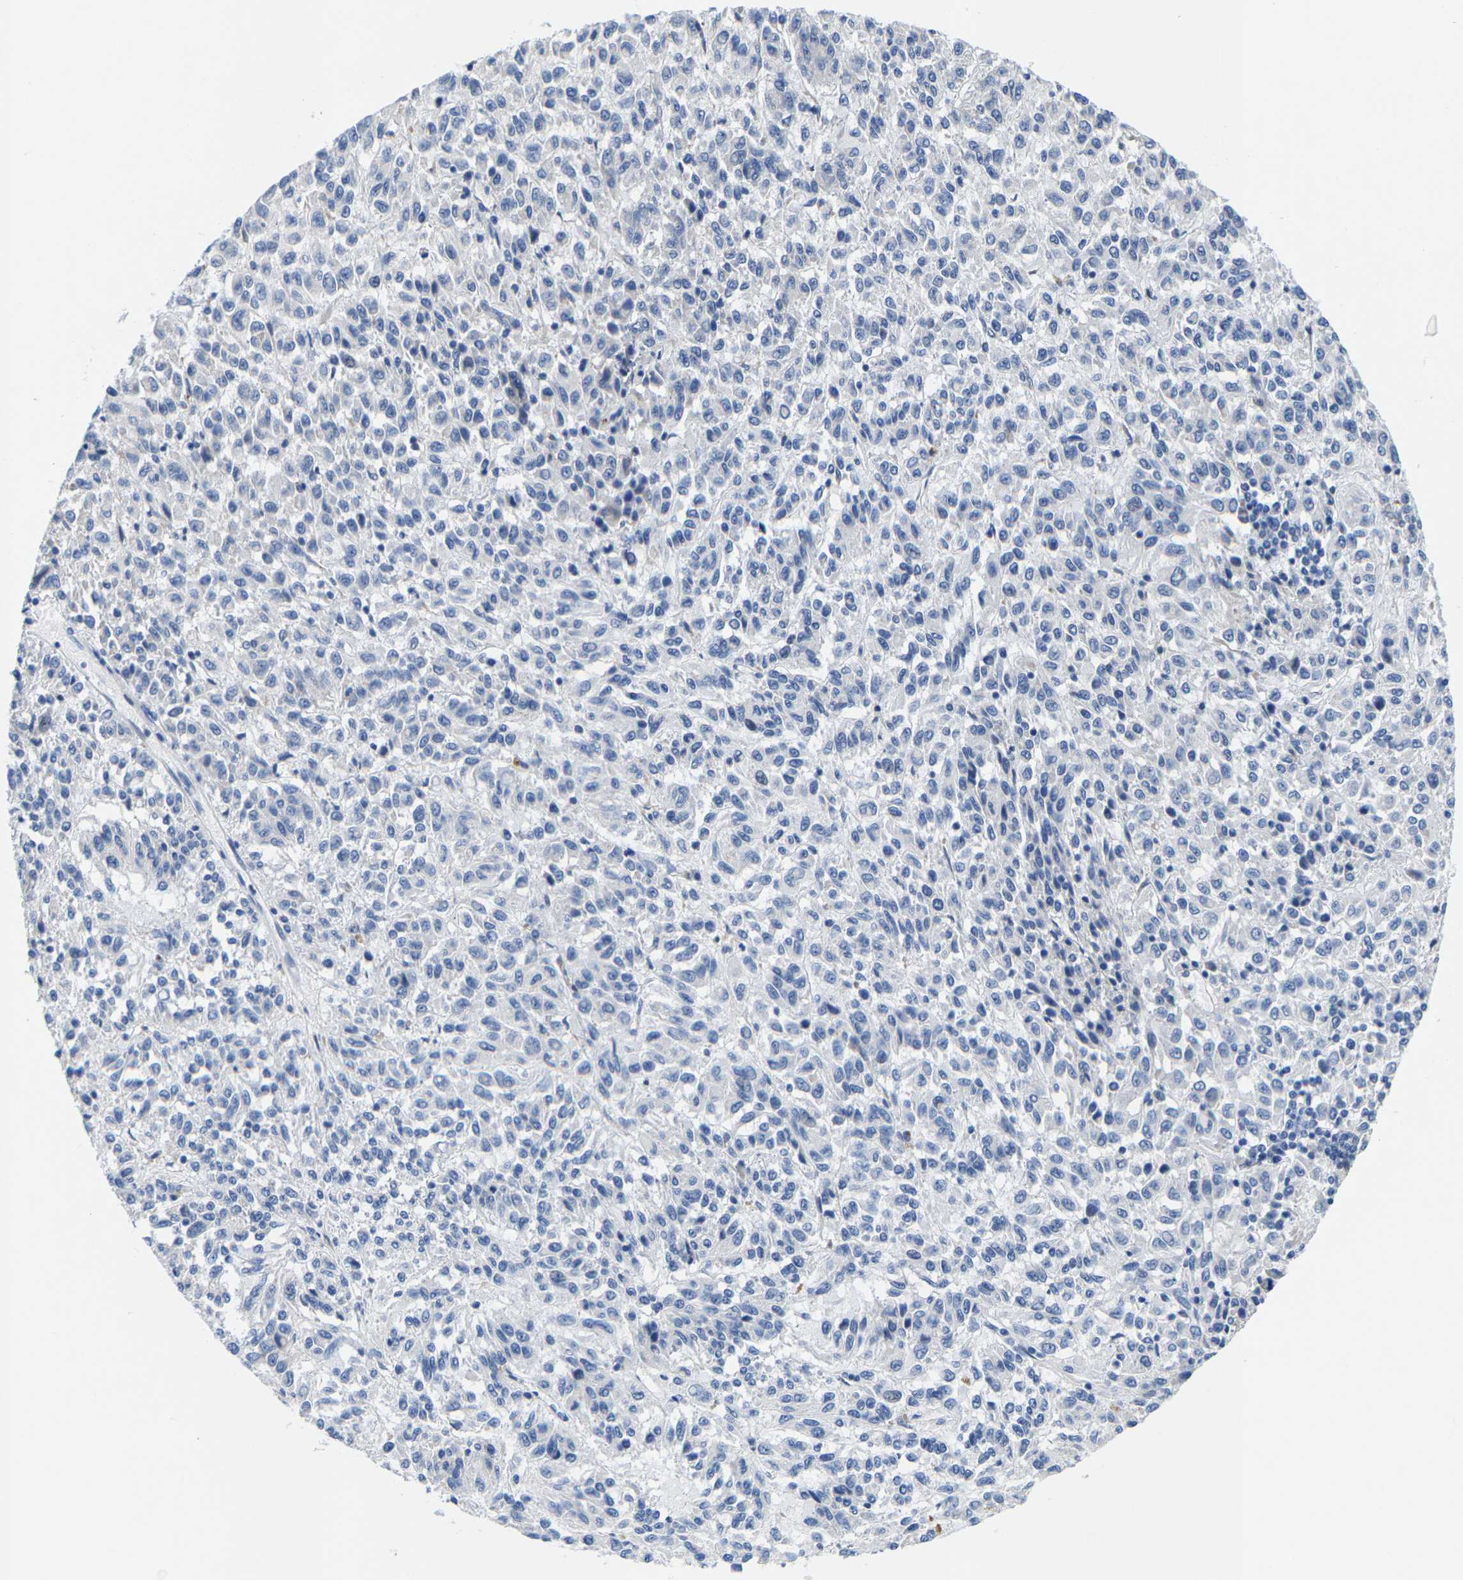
{"staining": {"intensity": "negative", "quantity": "none", "location": "none"}, "tissue": "melanoma", "cell_type": "Tumor cells", "image_type": "cancer", "snomed": [{"axis": "morphology", "description": "Malignant melanoma, Metastatic site"}, {"axis": "topography", "description": "Lung"}], "caption": "High magnification brightfield microscopy of melanoma stained with DAB (3,3'-diaminobenzidine) (brown) and counterstained with hematoxylin (blue): tumor cells show no significant positivity.", "gene": "KLHL1", "patient": {"sex": "male", "age": 64}}